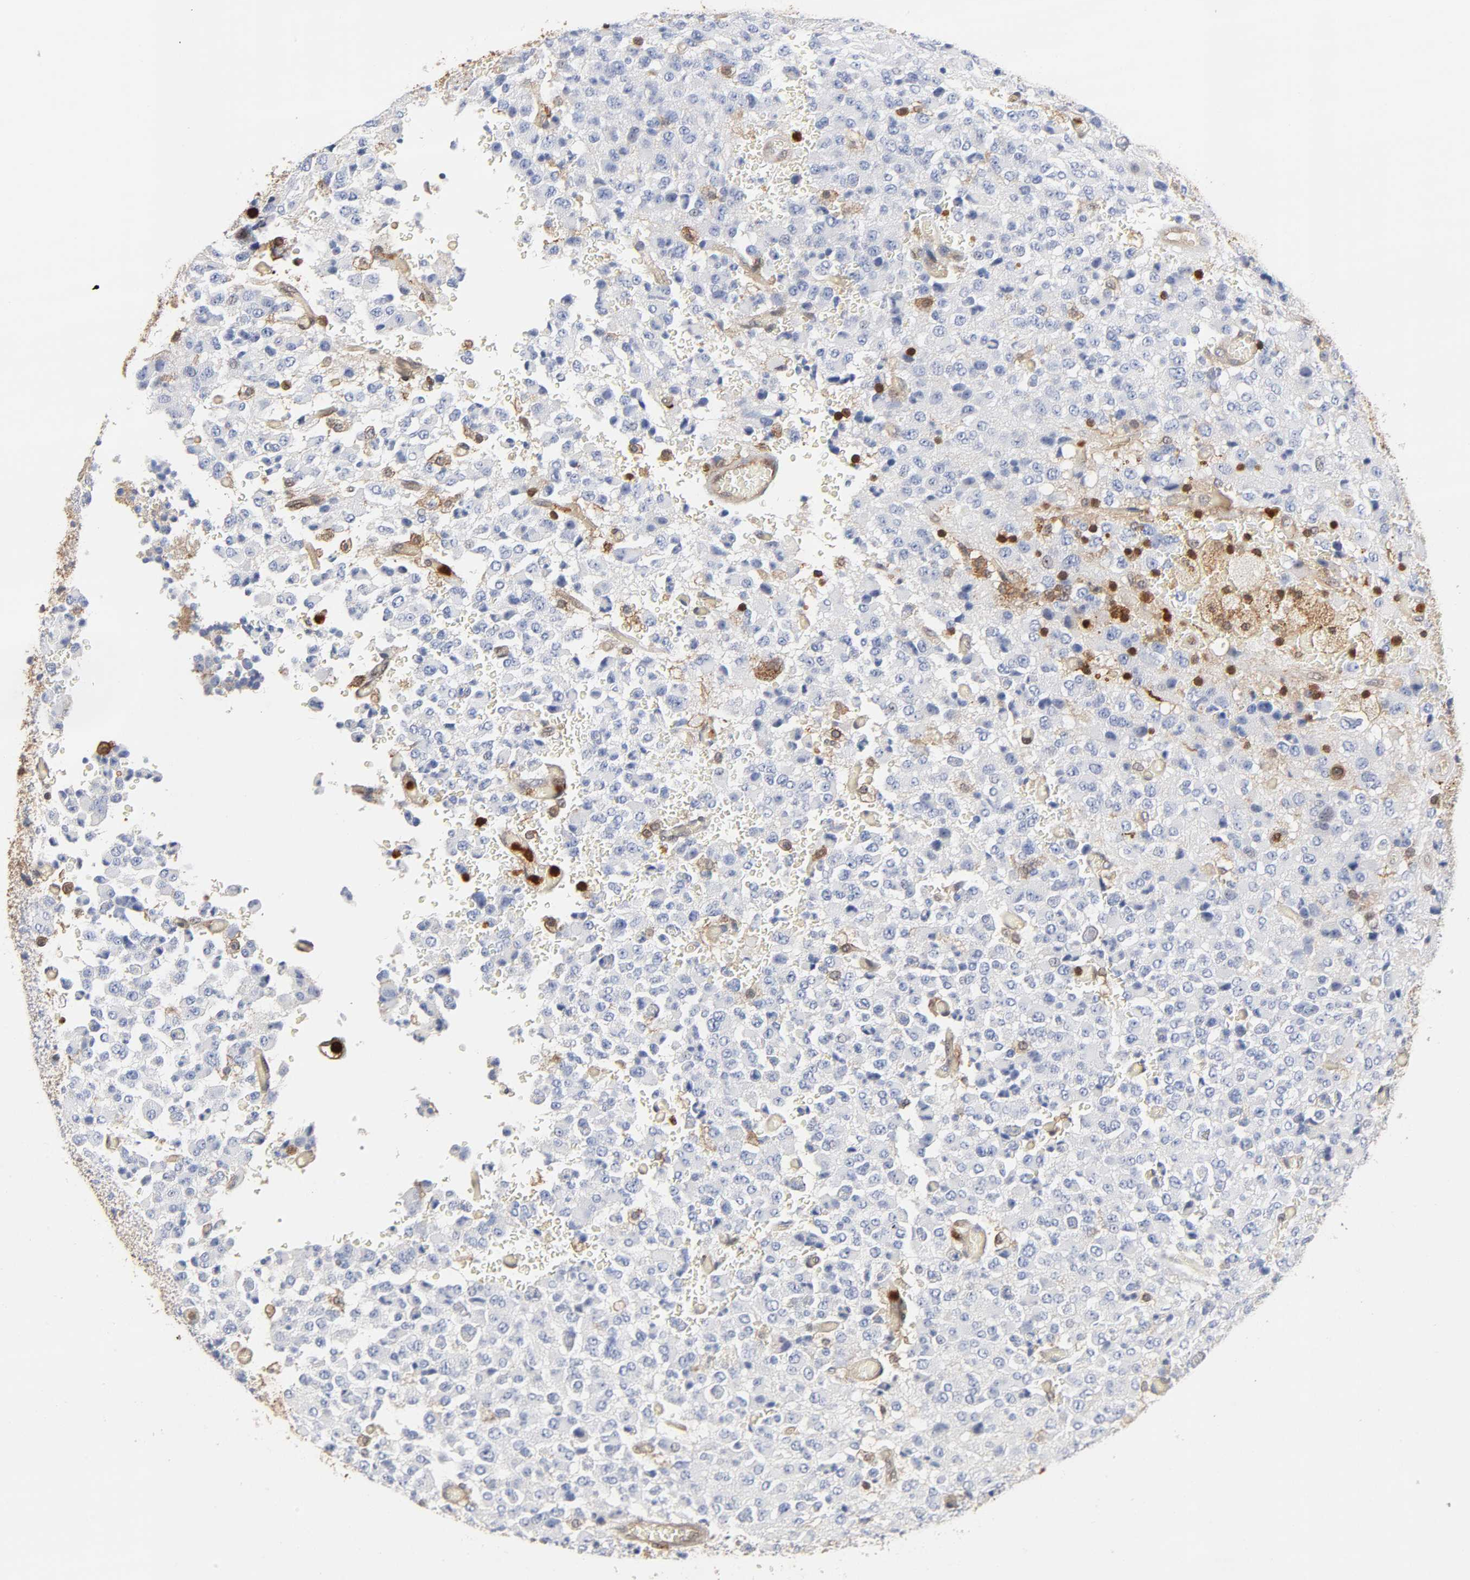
{"staining": {"intensity": "moderate", "quantity": "<25%", "location": "cytoplasmic/membranous"}, "tissue": "glioma", "cell_type": "Tumor cells", "image_type": "cancer", "snomed": [{"axis": "morphology", "description": "Glioma, malignant, High grade"}, {"axis": "topography", "description": "pancreas cauda"}], "caption": "Approximately <25% of tumor cells in human glioma exhibit moderate cytoplasmic/membranous protein staining as visualized by brown immunohistochemical staining.", "gene": "ANXA11", "patient": {"sex": "male", "age": 60}}